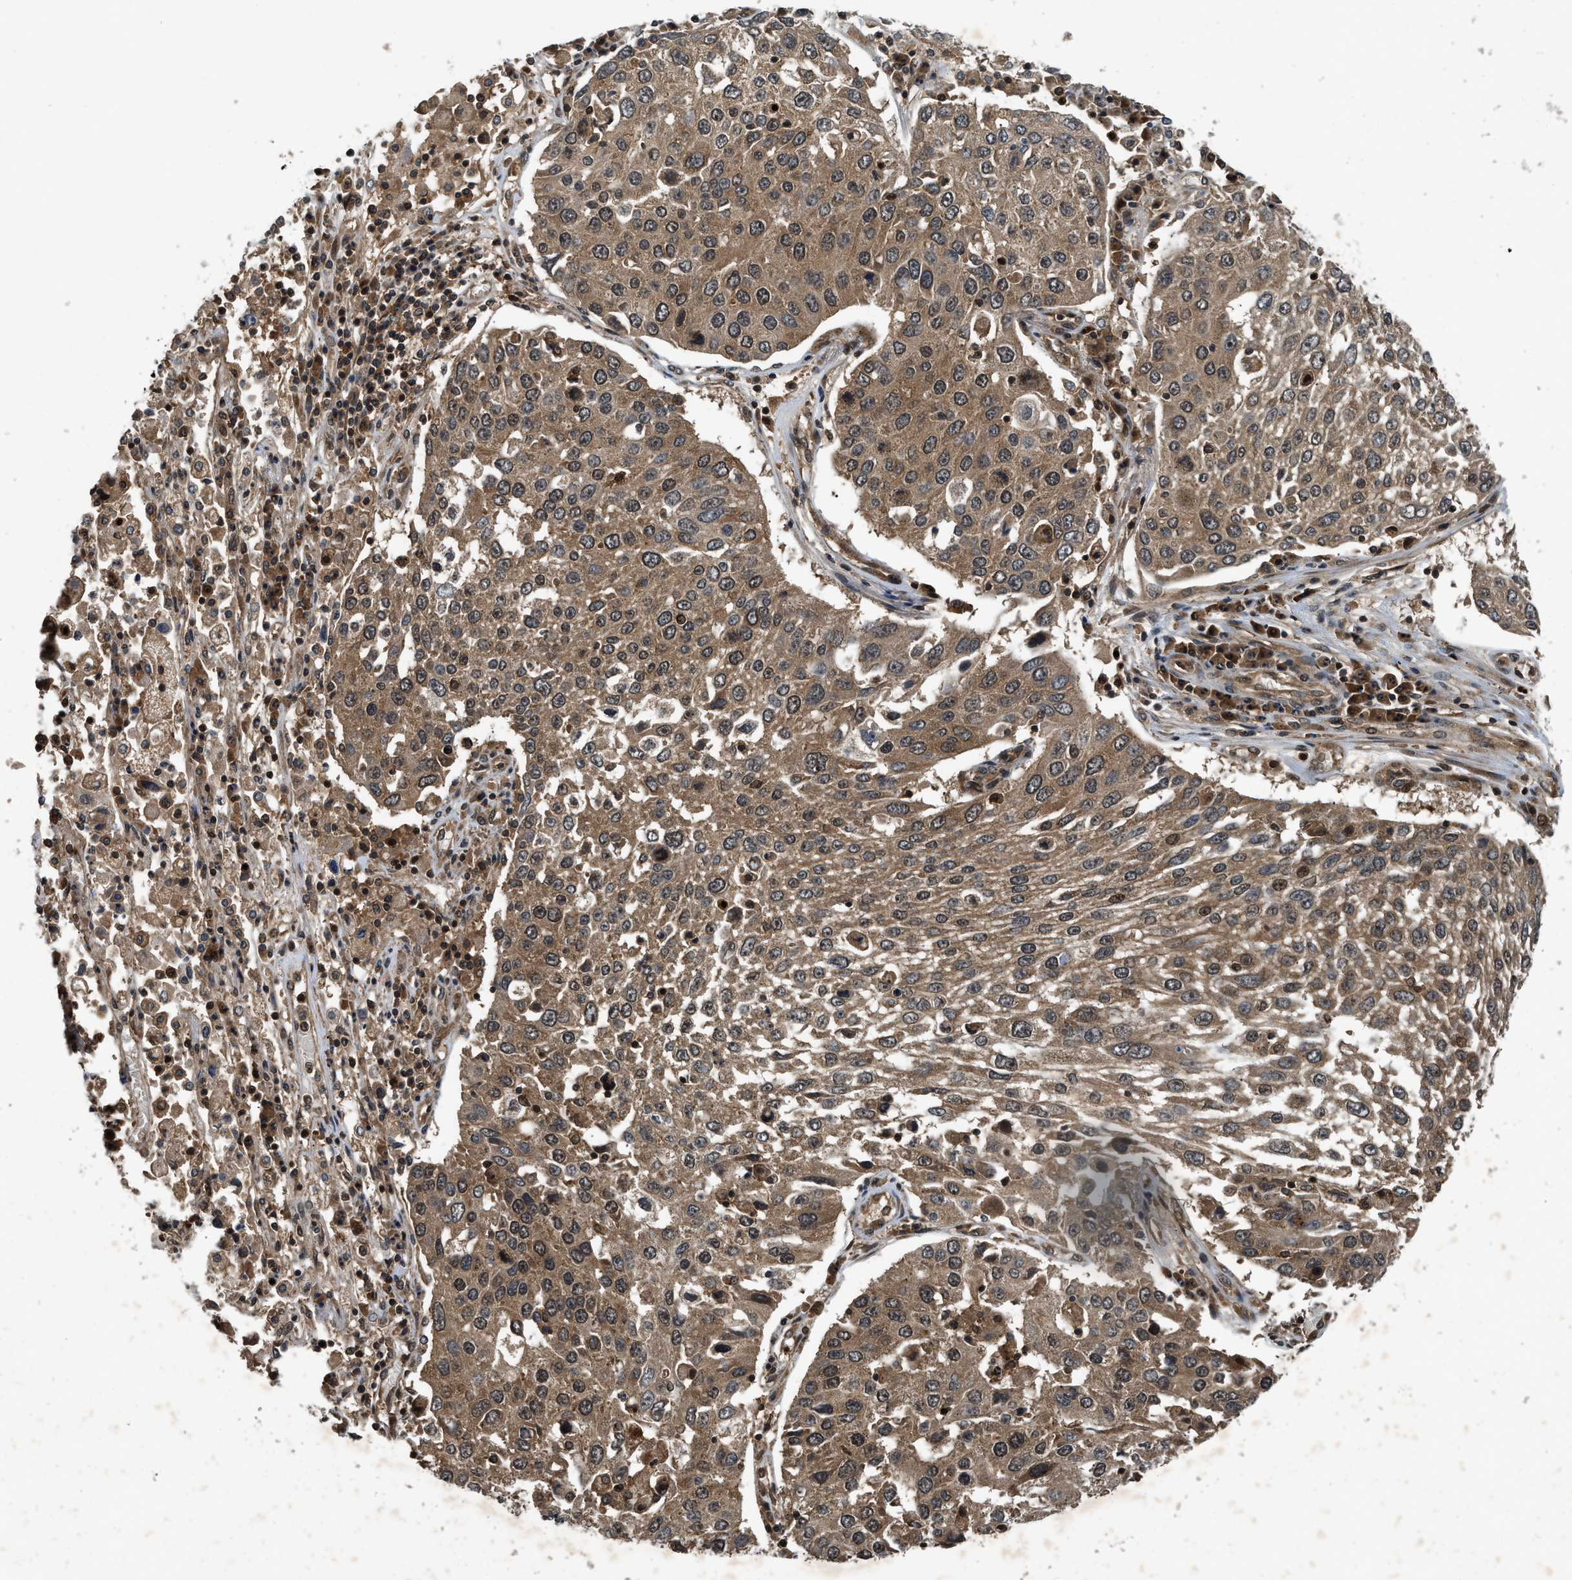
{"staining": {"intensity": "moderate", "quantity": ">75%", "location": "cytoplasmic/membranous"}, "tissue": "lung cancer", "cell_type": "Tumor cells", "image_type": "cancer", "snomed": [{"axis": "morphology", "description": "Squamous cell carcinoma, NOS"}, {"axis": "topography", "description": "Lung"}], "caption": "Approximately >75% of tumor cells in human lung cancer (squamous cell carcinoma) exhibit moderate cytoplasmic/membranous protein staining as visualized by brown immunohistochemical staining.", "gene": "RPS6KB1", "patient": {"sex": "male", "age": 65}}